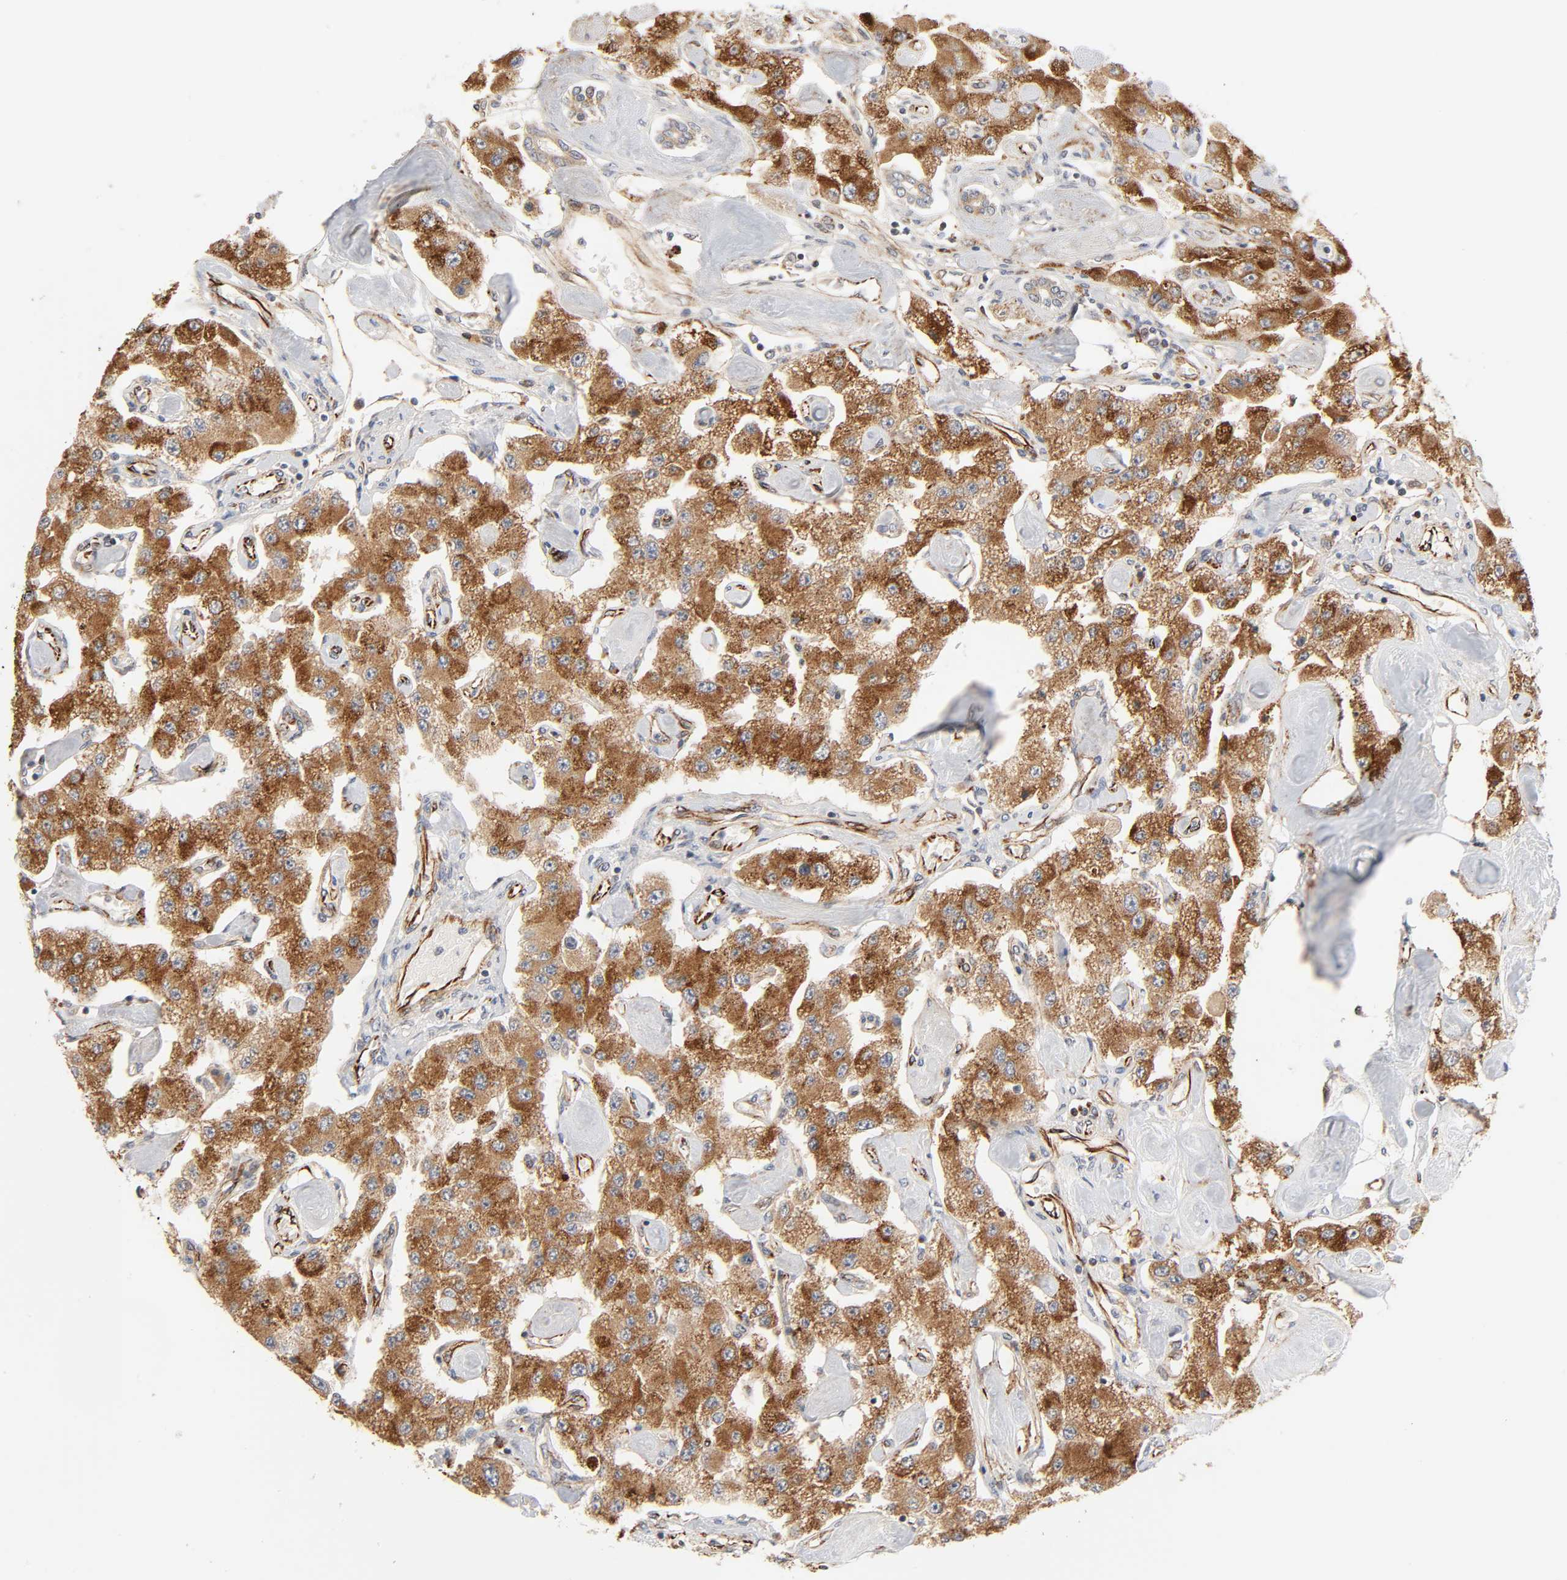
{"staining": {"intensity": "strong", "quantity": ">75%", "location": "cytoplasmic/membranous"}, "tissue": "carcinoid", "cell_type": "Tumor cells", "image_type": "cancer", "snomed": [{"axis": "morphology", "description": "Carcinoid, malignant, NOS"}, {"axis": "topography", "description": "Pancreas"}], "caption": "A high amount of strong cytoplasmic/membranous positivity is present in approximately >75% of tumor cells in carcinoid (malignant) tissue.", "gene": "REEP6", "patient": {"sex": "male", "age": 41}}